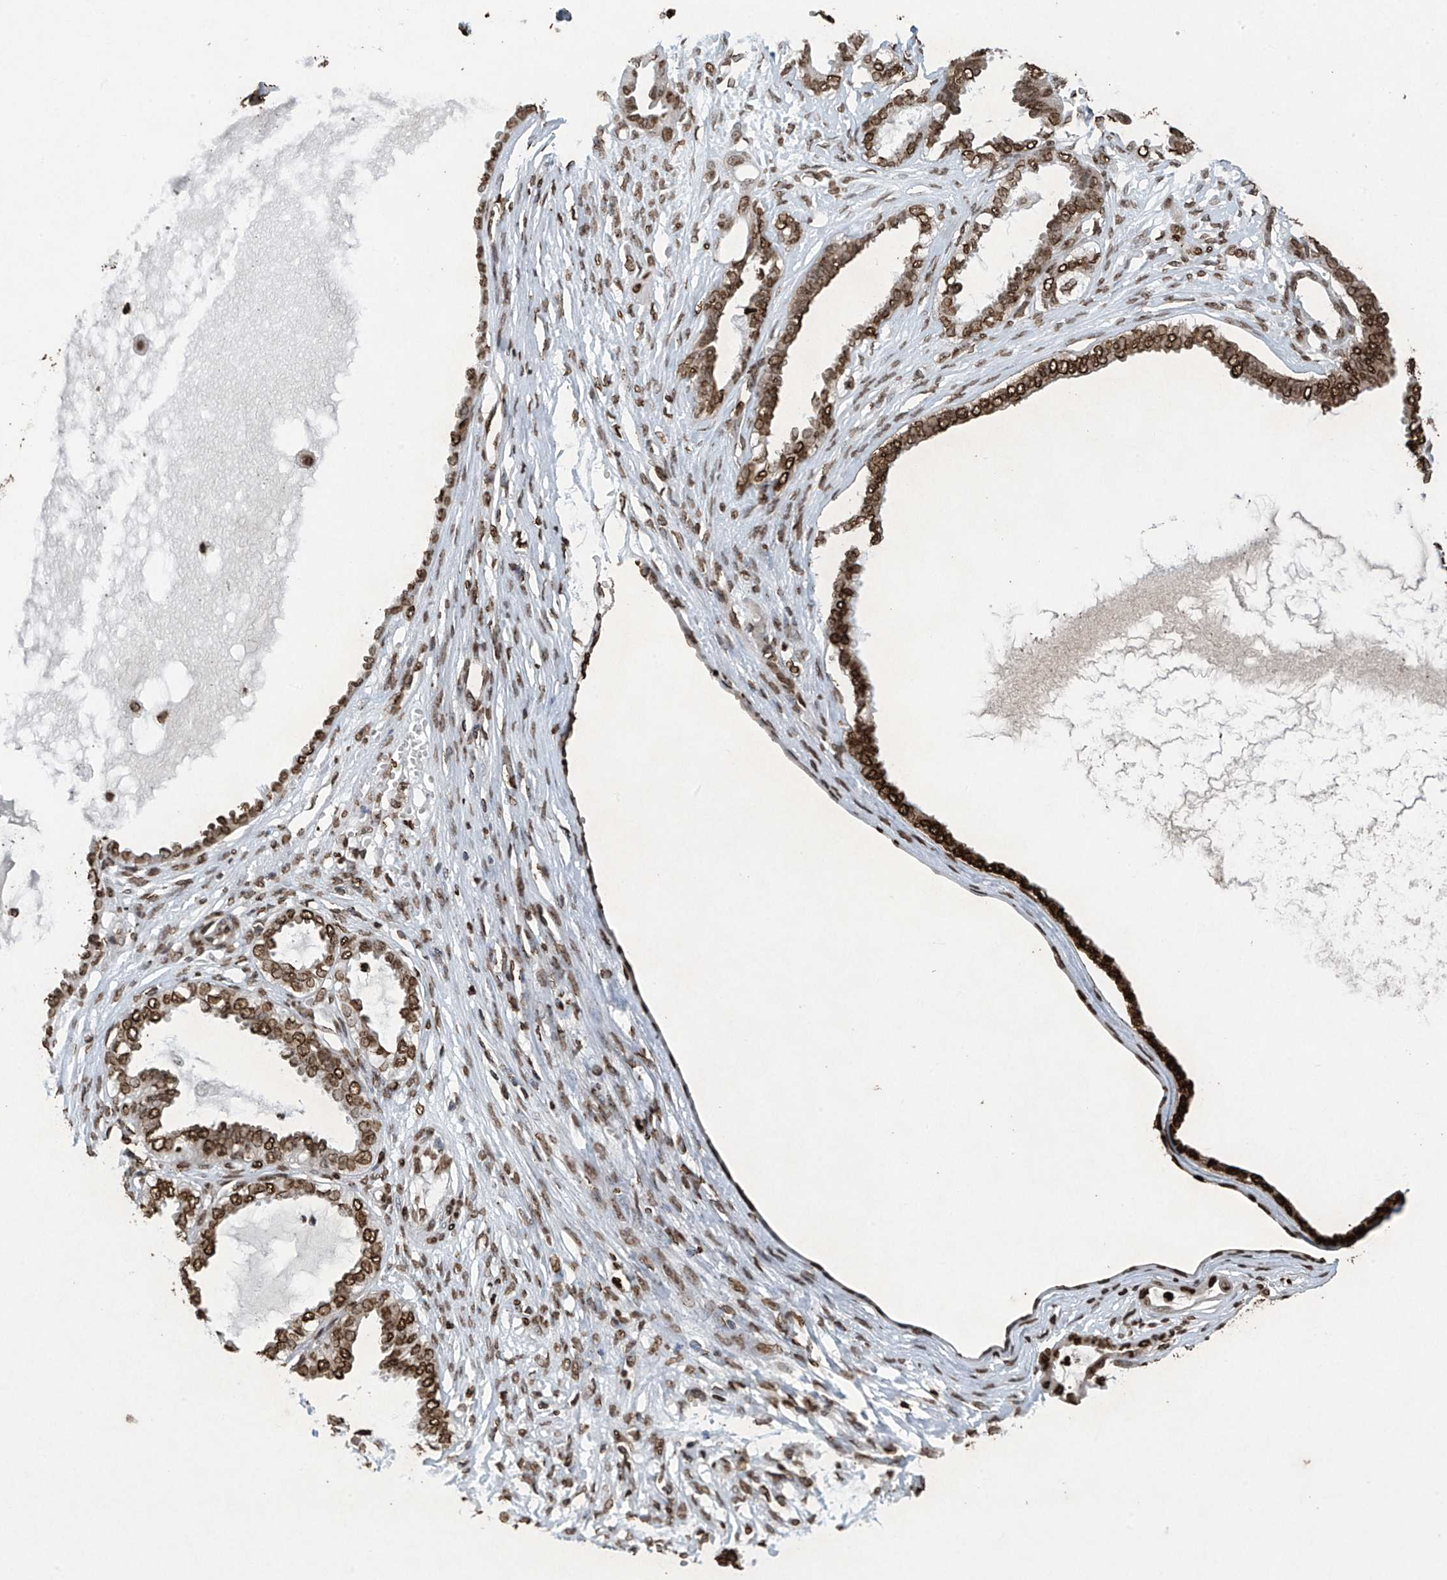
{"staining": {"intensity": "strong", "quantity": ">75%", "location": "nuclear"}, "tissue": "ovarian cancer", "cell_type": "Tumor cells", "image_type": "cancer", "snomed": [{"axis": "morphology", "description": "Carcinoma, NOS"}, {"axis": "morphology", "description": "Carcinoma, endometroid"}, {"axis": "topography", "description": "Ovary"}], "caption": "Ovarian cancer tissue exhibits strong nuclear positivity in about >75% of tumor cells, visualized by immunohistochemistry.", "gene": "H3-3A", "patient": {"sex": "female", "age": 50}}